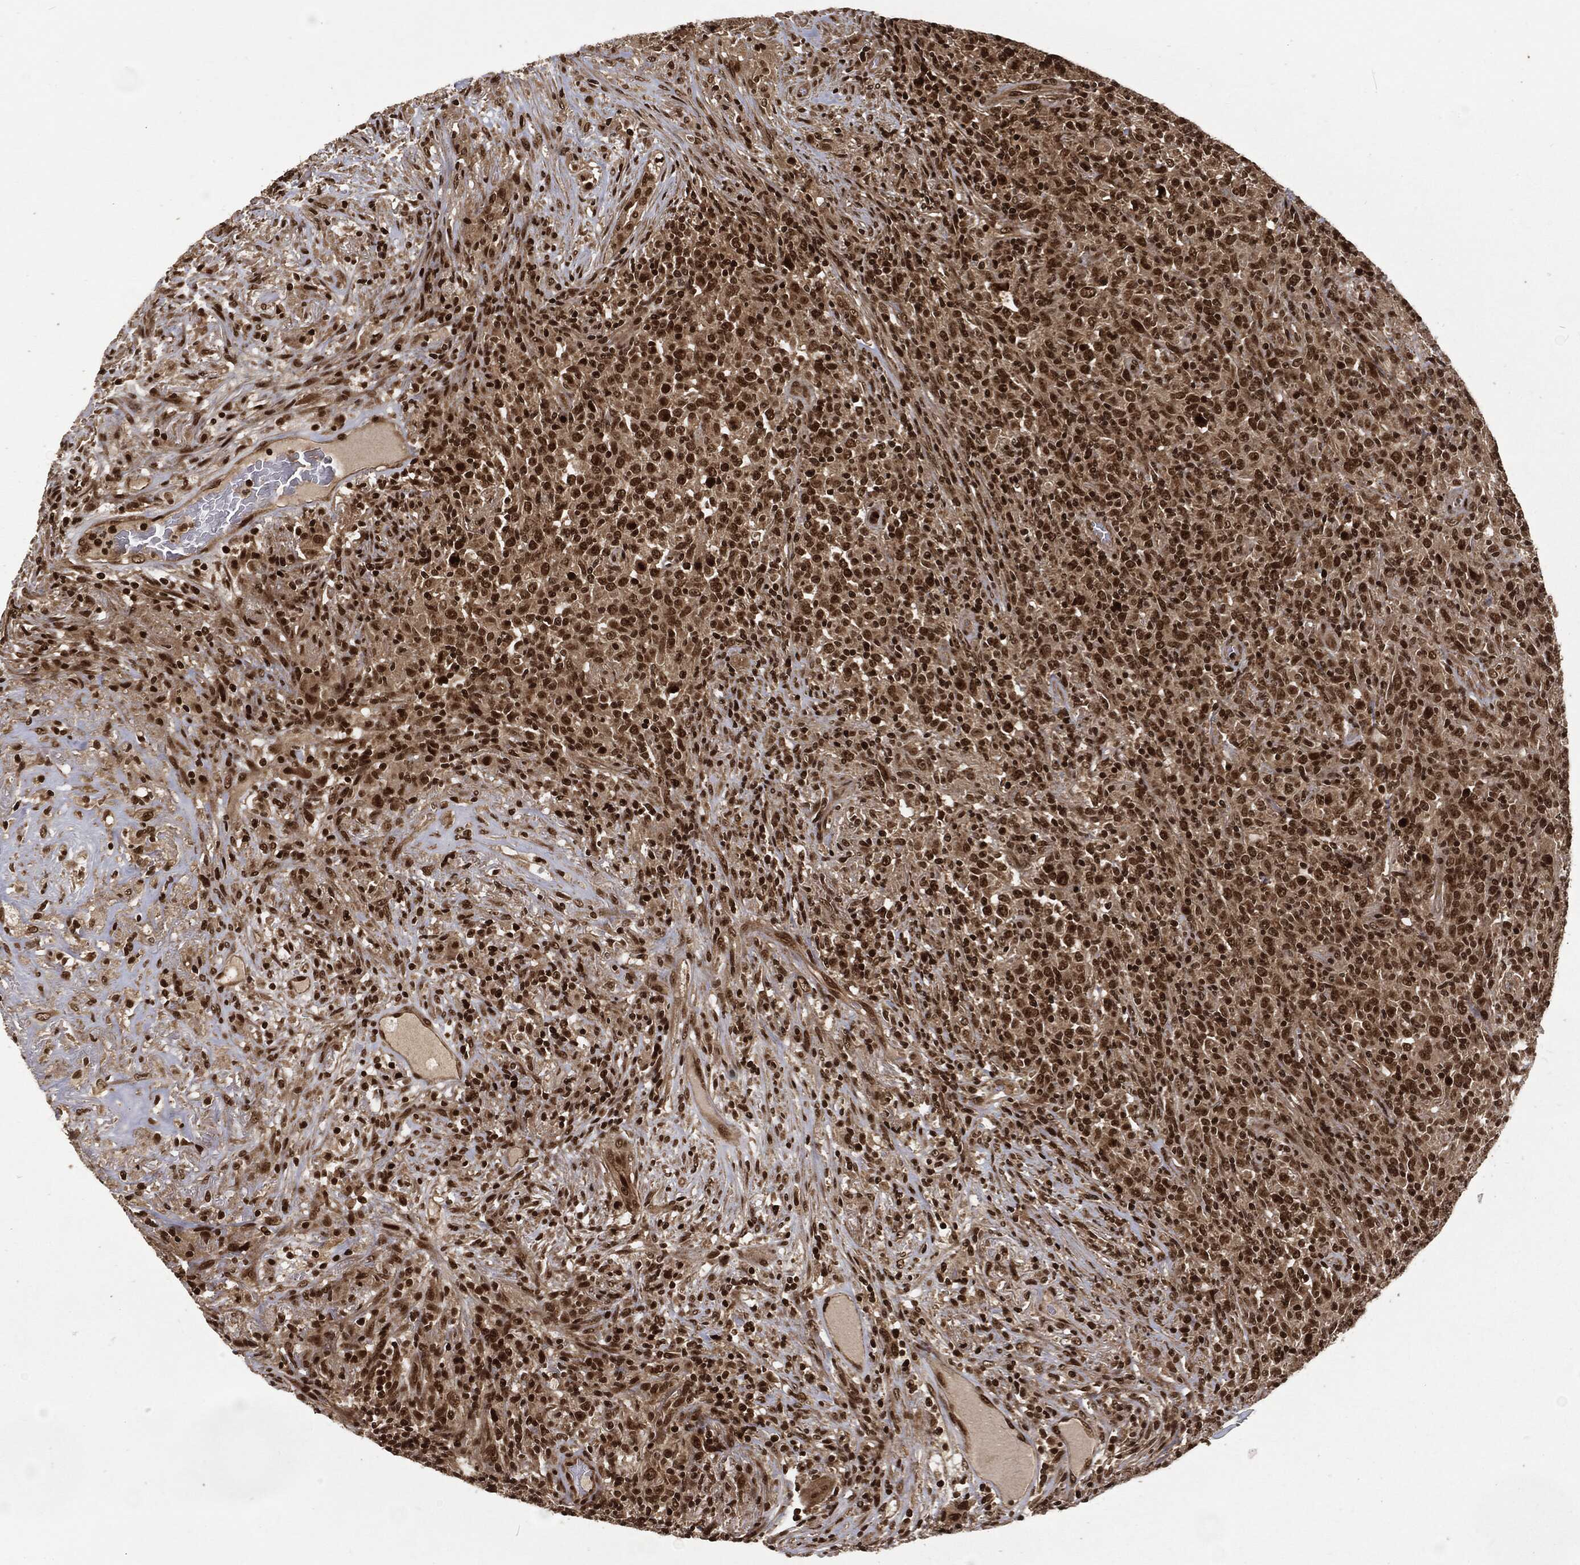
{"staining": {"intensity": "strong", "quantity": "25%-75%", "location": "nuclear"}, "tissue": "lymphoma", "cell_type": "Tumor cells", "image_type": "cancer", "snomed": [{"axis": "morphology", "description": "Malignant lymphoma, non-Hodgkin's type, High grade"}, {"axis": "topography", "description": "Lung"}], "caption": "IHC of lymphoma shows high levels of strong nuclear staining in about 25%-75% of tumor cells.", "gene": "NGRN", "patient": {"sex": "male", "age": 79}}